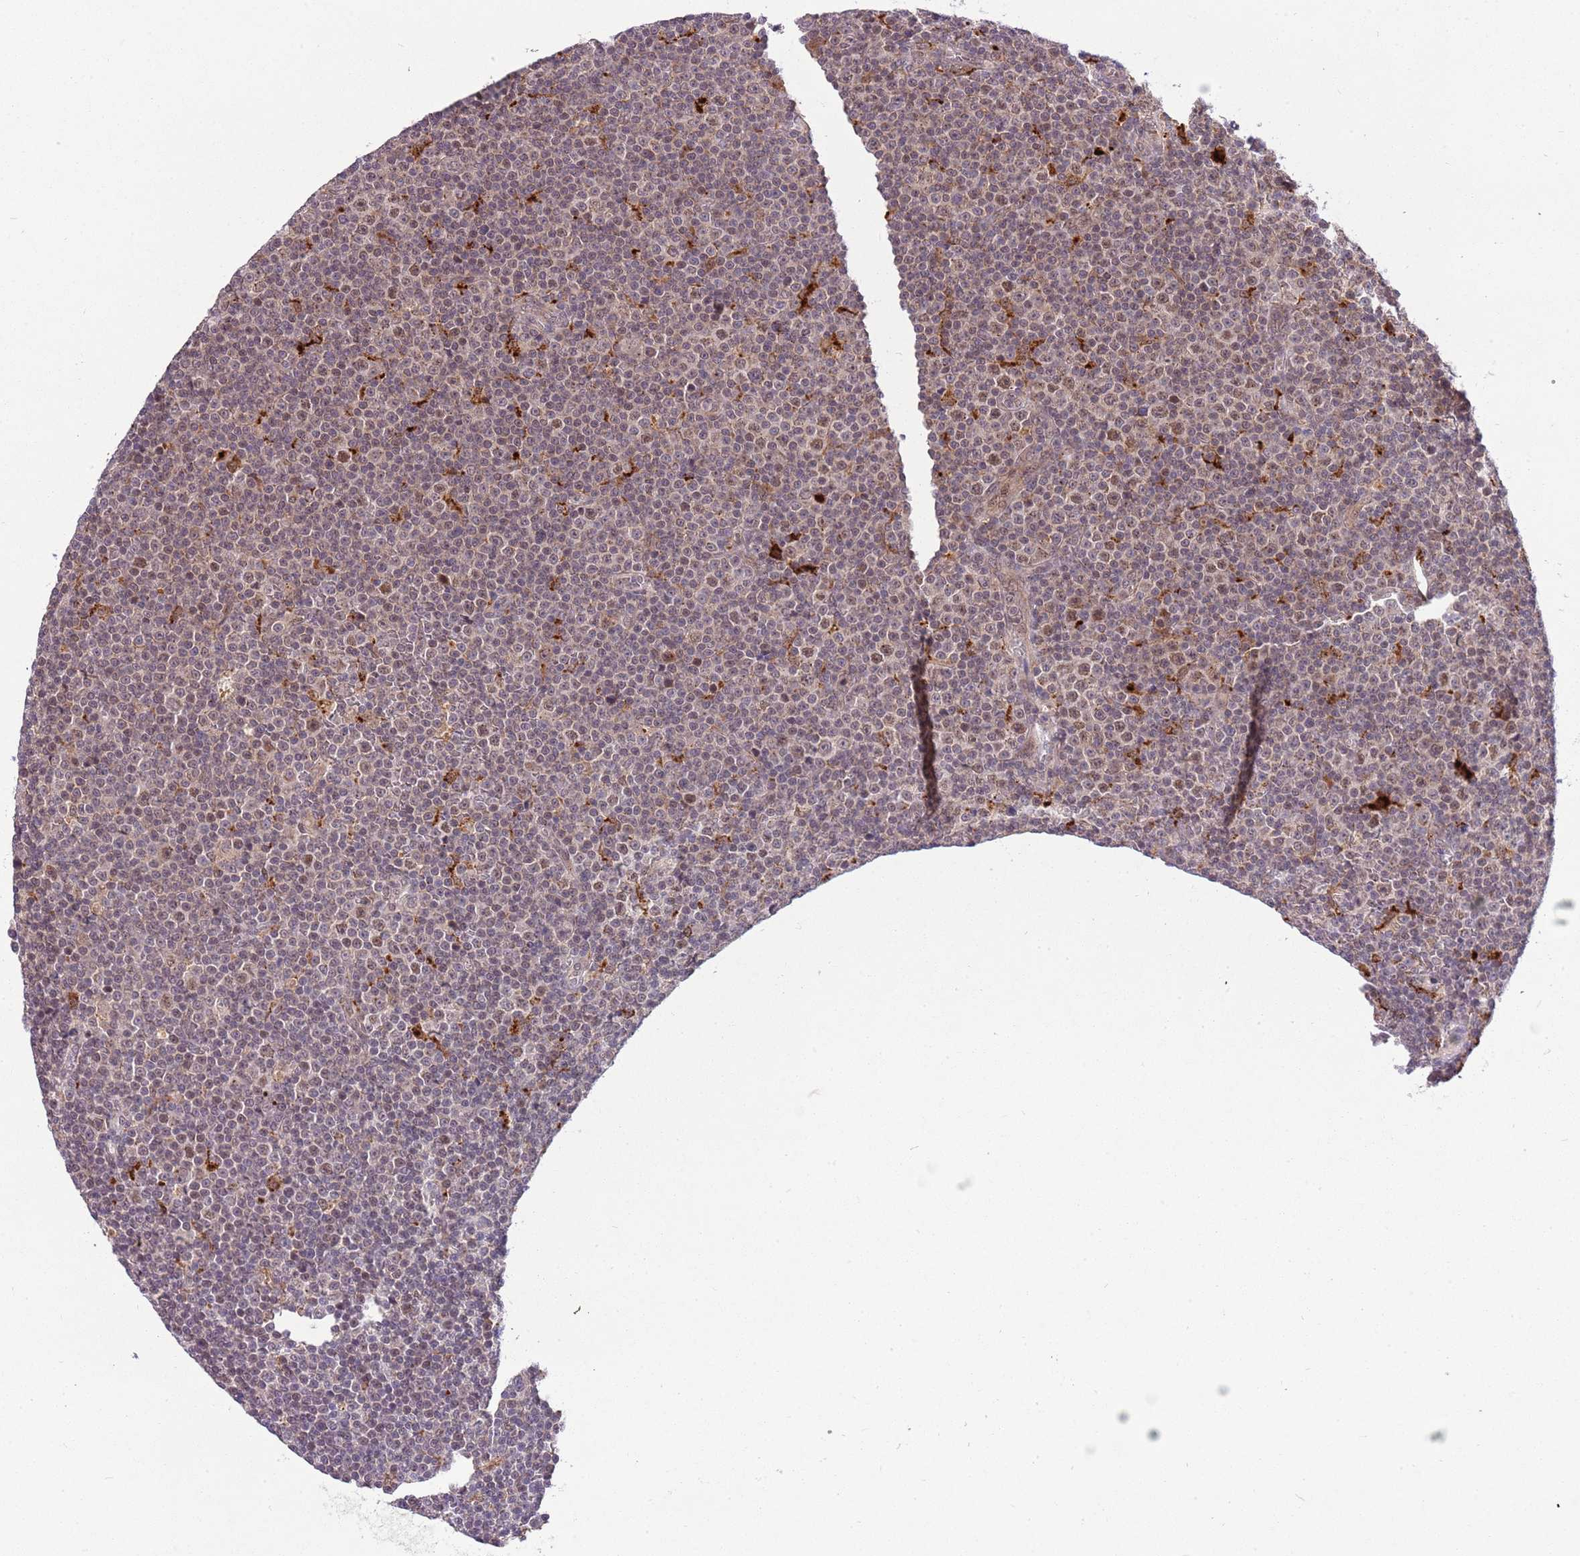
{"staining": {"intensity": "weak", "quantity": "<25%", "location": "nuclear"}, "tissue": "lymphoma", "cell_type": "Tumor cells", "image_type": "cancer", "snomed": [{"axis": "morphology", "description": "Malignant lymphoma, non-Hodgkin's type, Low grade"}, {"axis": "topography", "description": "Lymph node"}], "caption": "Immunohistochemistry of lymphoma exhibits no positivity in tumor cells.", "gene": "TRIM27", "patient": {"sex": "female", "age": 67}}